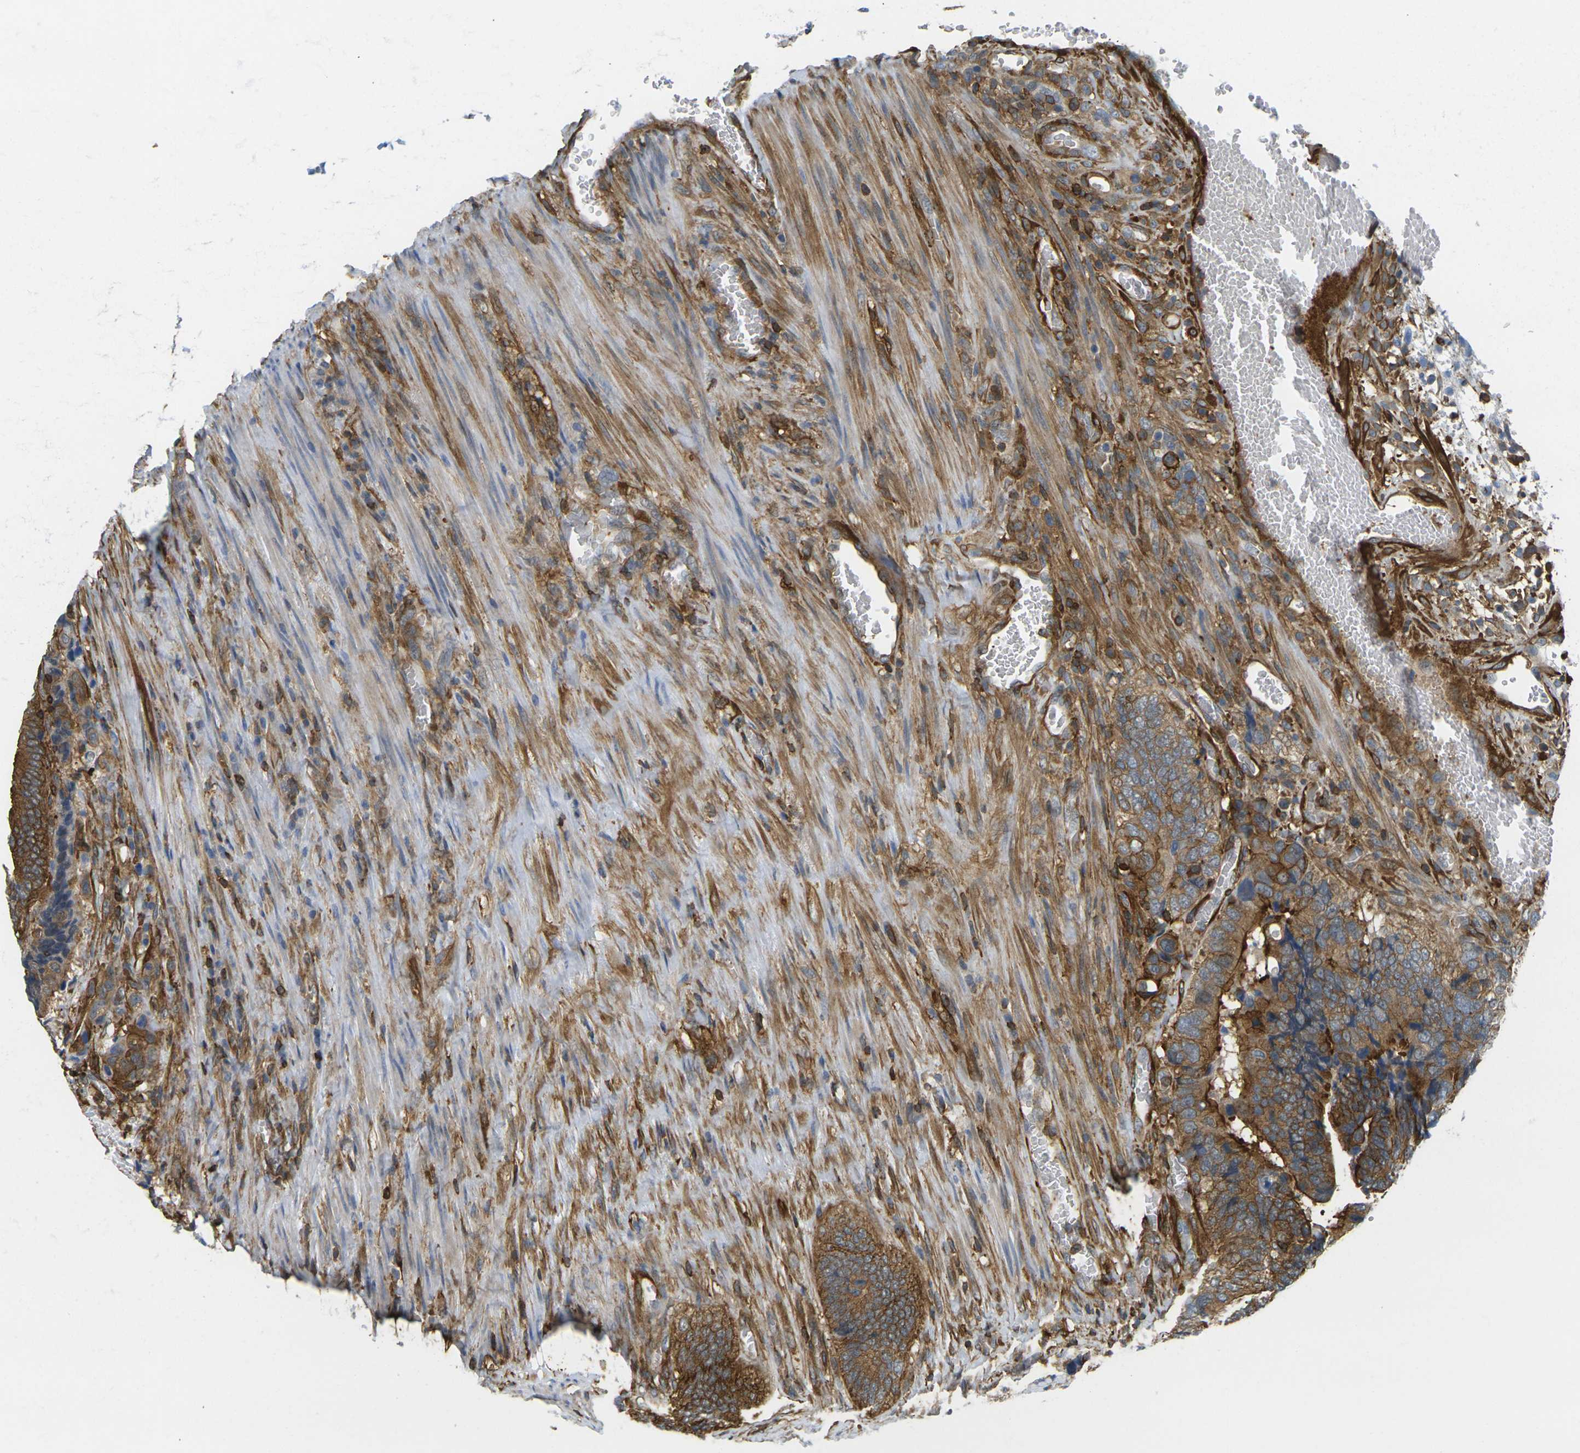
{"staining": {"intensity": "strong", "quantity": ">75%", "location": "cytoplasmic/membranous"}, "tissue": "colorectal cancer", "cell_type": "Tumor cells", "image_type": "cancer", "snomed": [{"axis": "morphology", "description": "Adenocarcinoma, NOS"}, {"axis": "topography", "description": "Colon"}], "caption": "An immunohistochemistry histopathology image of tumor tissue is shown. Protein staining in brown shows strong cytoplasmic/membranous positivity in adenocarcinoma (colorectal) within tumor cells.", "gene": "LASP1", "patient": {"sex": "male", "age": 72}}